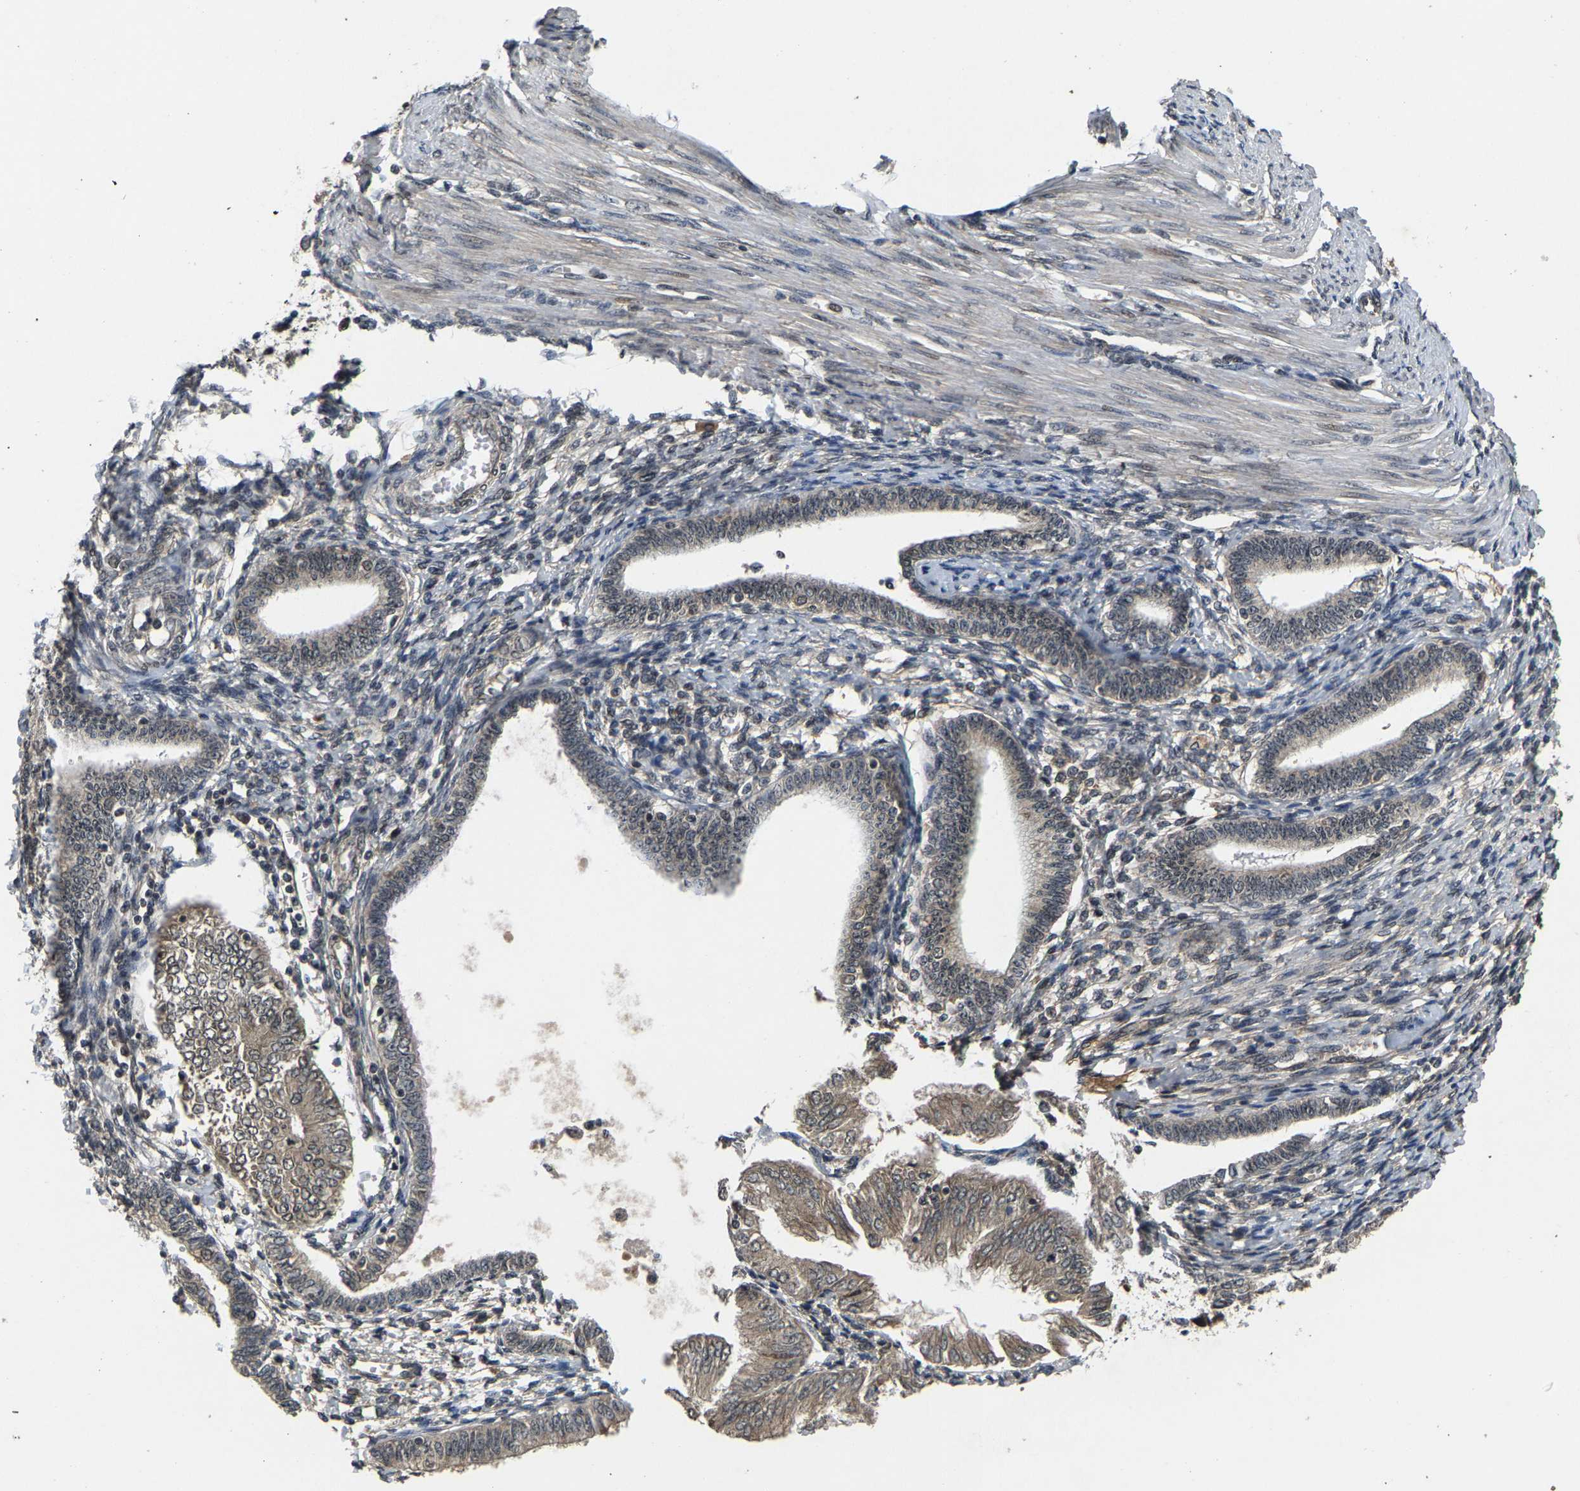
{"staining": {"intensity": "weak", "quantity": "25%-75%", "location": "cytoplasmic/membranous"}, "tissue": "endometrial cancer", "cell_type": "Tumor cells", "image_type": "cancer", "snomed": [{"axis": "morphology", "description": "Adenocarcinoma, NOS"}, {"axis": "topography", "description": "Endometrium"}], "caption": "Immunohistochemical staining of human endometrial cancer (adenocarcinoma) demonstrates weak cytoplasmic/membranous protein expression in approximately 25%-75% of tumor cells.", "gene": "HUWE1", "patient": {"sex": "female", "age": 53}}